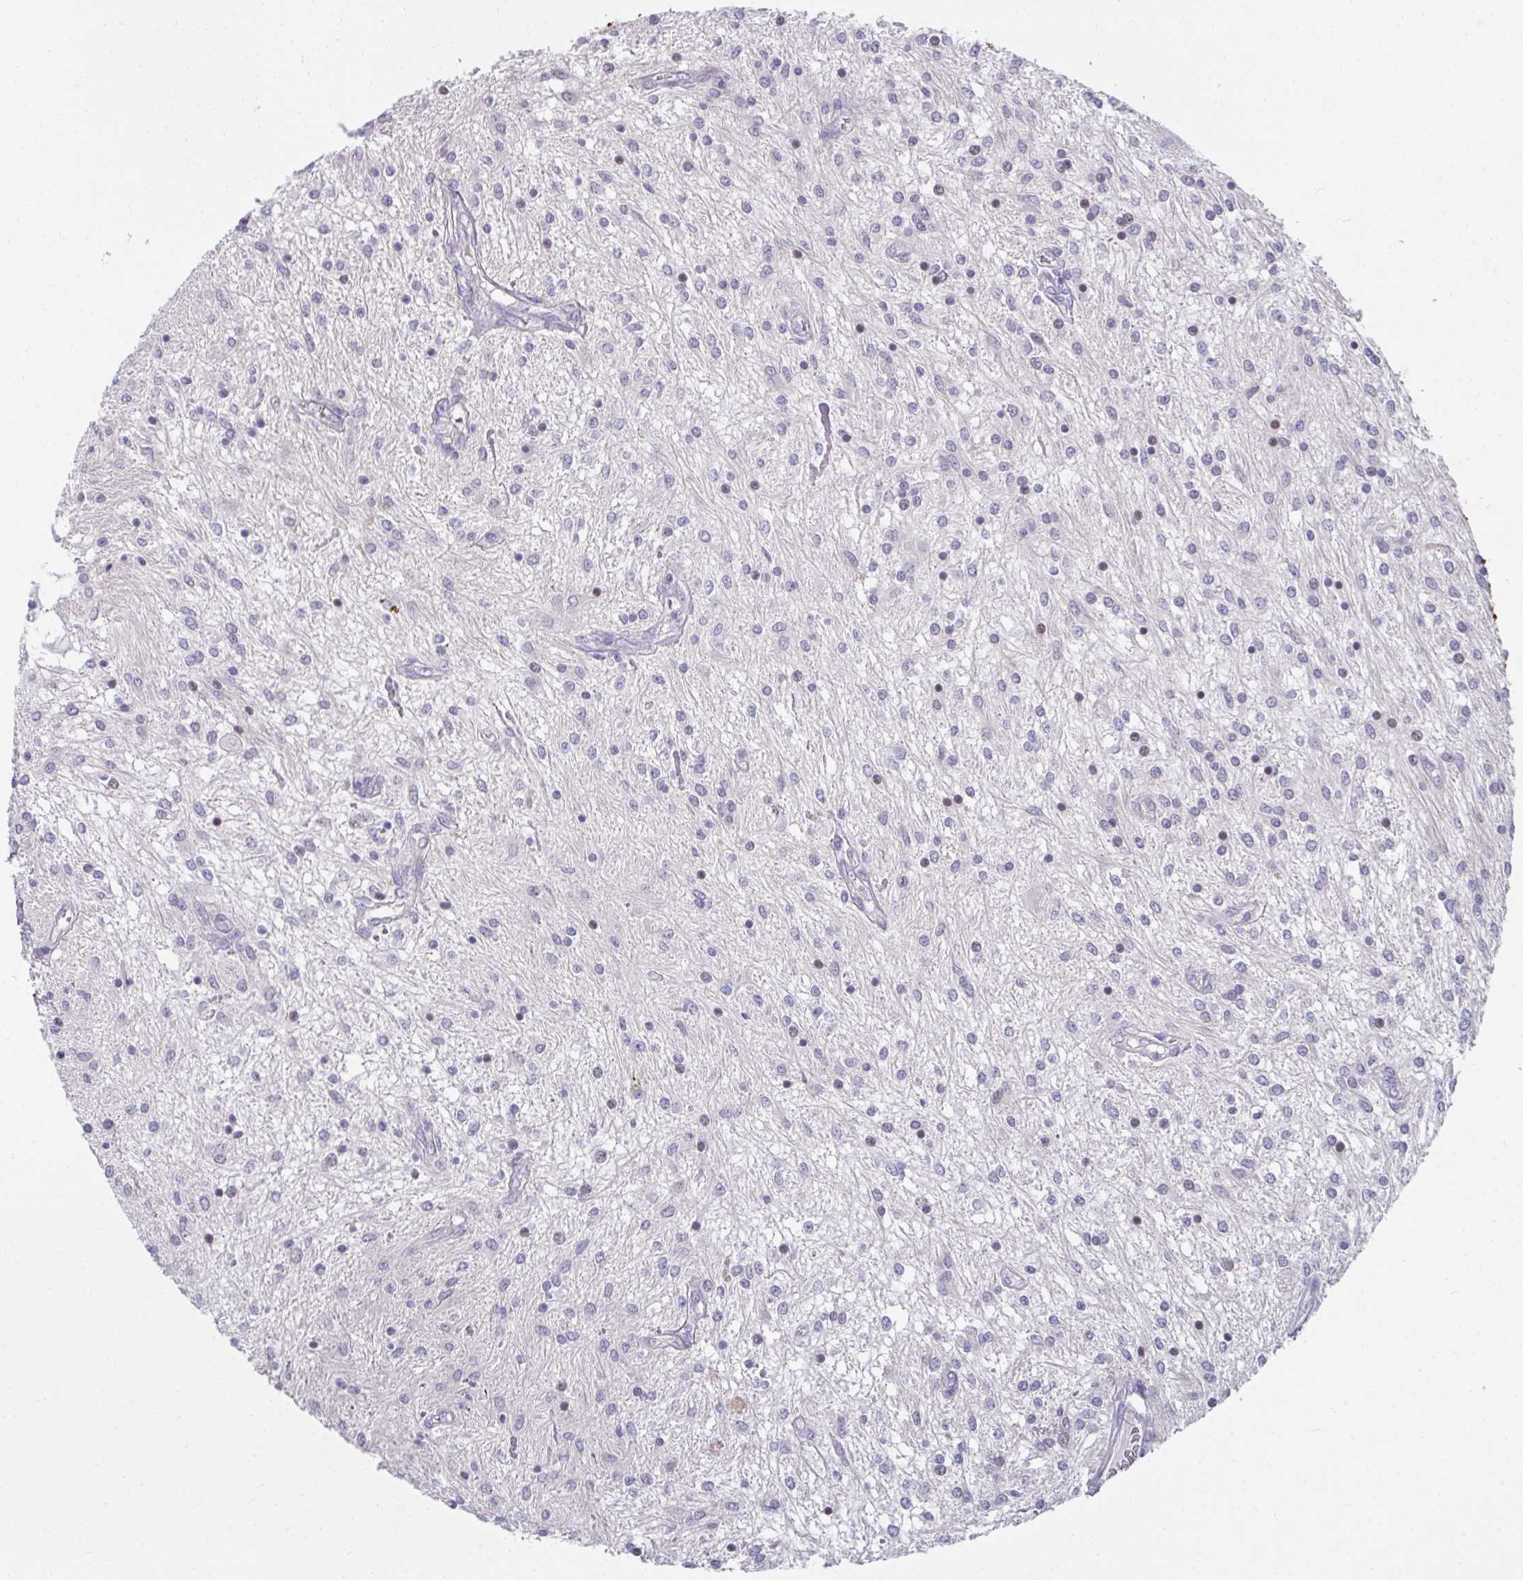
{"staining": {"intensity": "negative", "quantity": "none", "location": "none"}, "tissue": "glioma", "cell_type": "Tumor cells", "image_type": "cancer", "snomed": [{"axis": "morphology", "description": "Glioma, malignant, Low grade"}, {"axis": "topography", "description": "Cerebellum"}], "caption": "Glioma stained for a protein using immunohistochemistry demonstrates no positivity tumor cells.", "gene": "SLAMF7", "patient": {"sex": "female", "age": 14}}